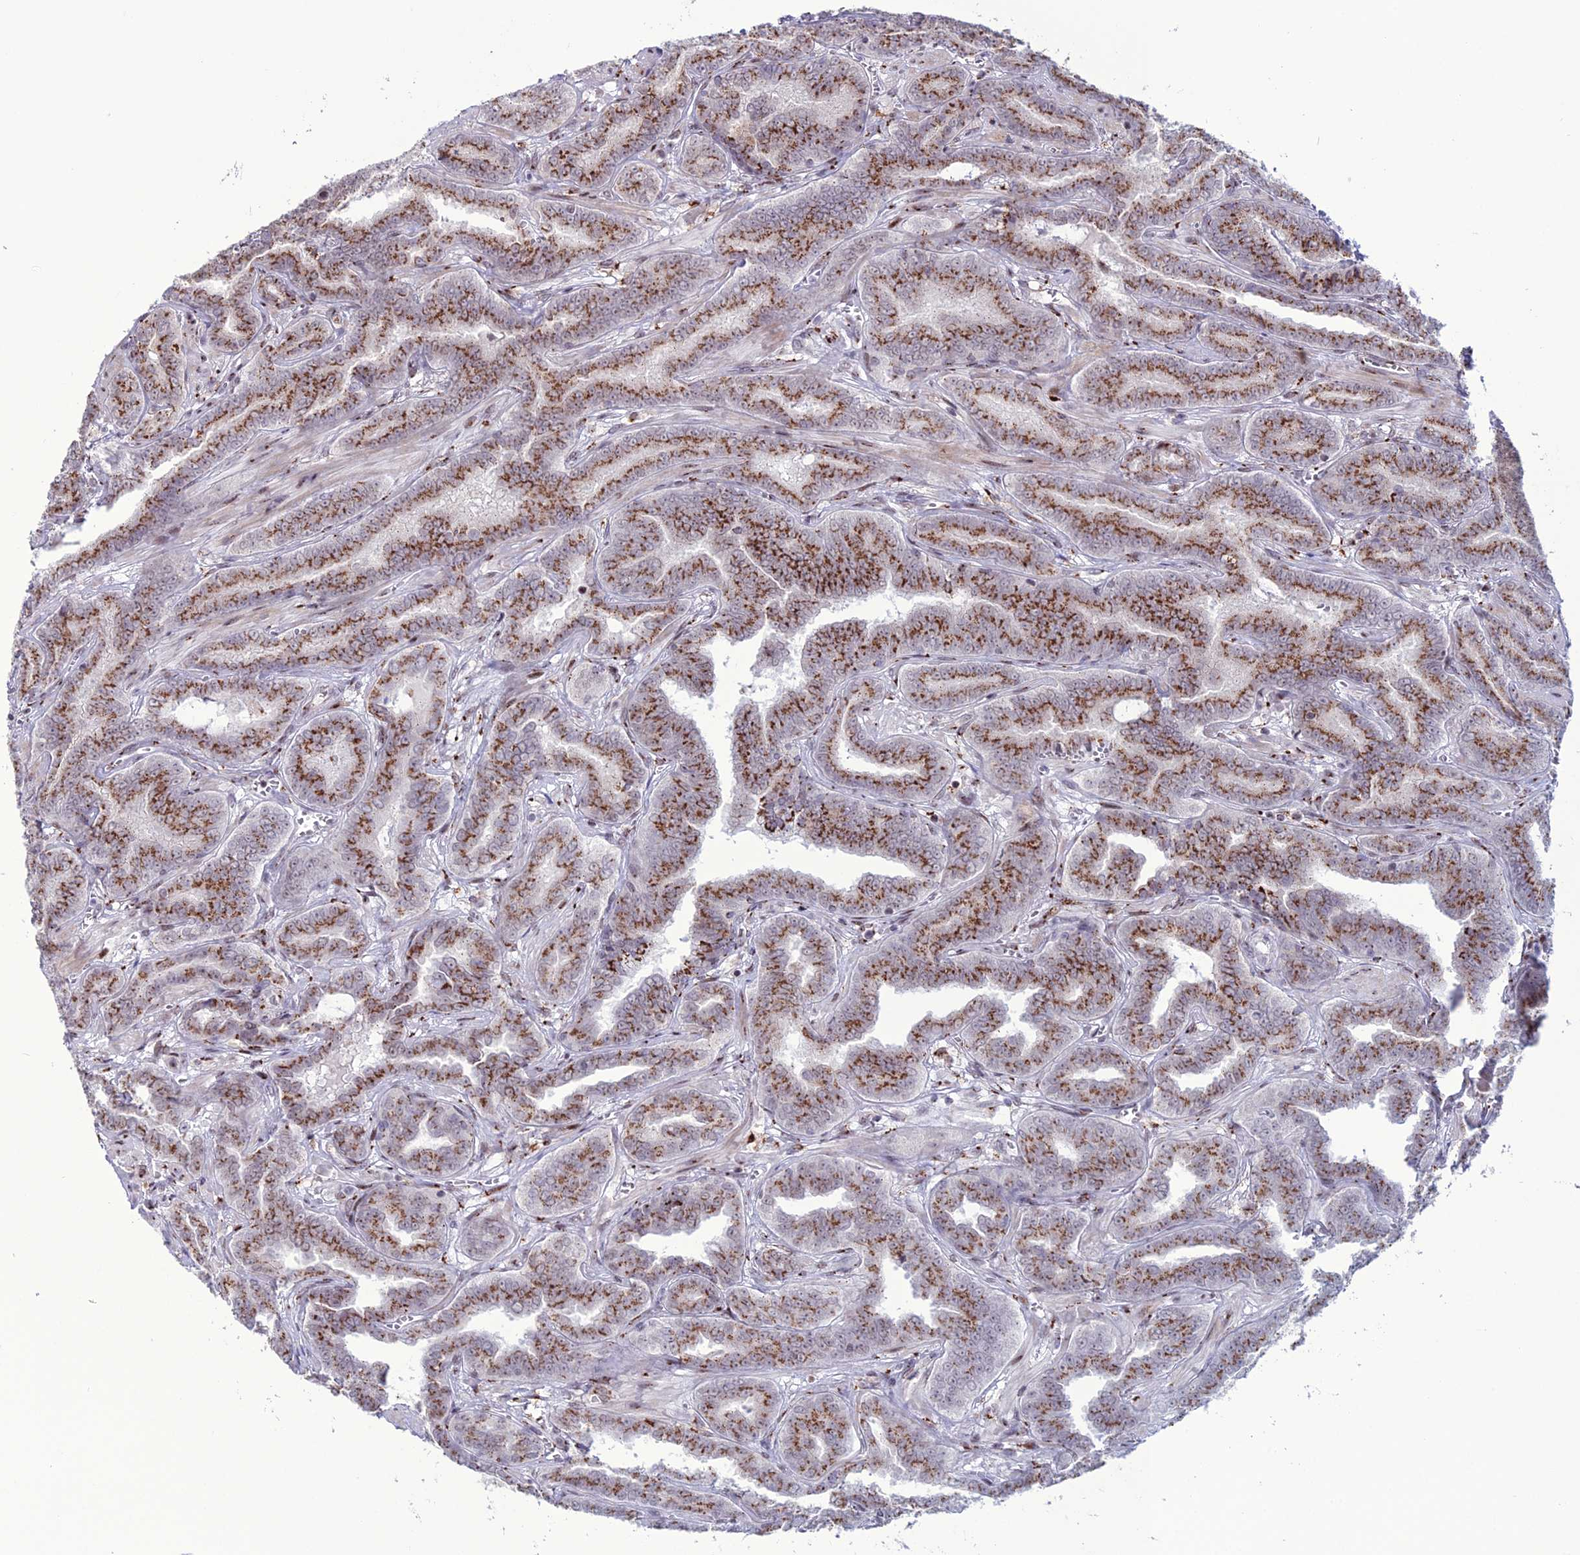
{"staining": {"intensity": "strong", "quantity": "25%-75%", "location": "cytoplasmic/membranous"}, "tissue": "prostate cancer", "cell_type": "Tumor cells", "image_type": "cancer", "snomed": [{"axis": "morphology", "description": "Adenocarcinoma, High grade"}, {"axis": "topography", "description": "Prostate"}], "caption": "Approximately 25%-75% of tumor cells in human prostate adenocarcinoma (high-grade) show strong cytoplasmic/membranous protein staining as visualized by brown immunohistochemical staining.", "gene": "PLEKHA4", "patient": {"sex": "male", "age": 67}}